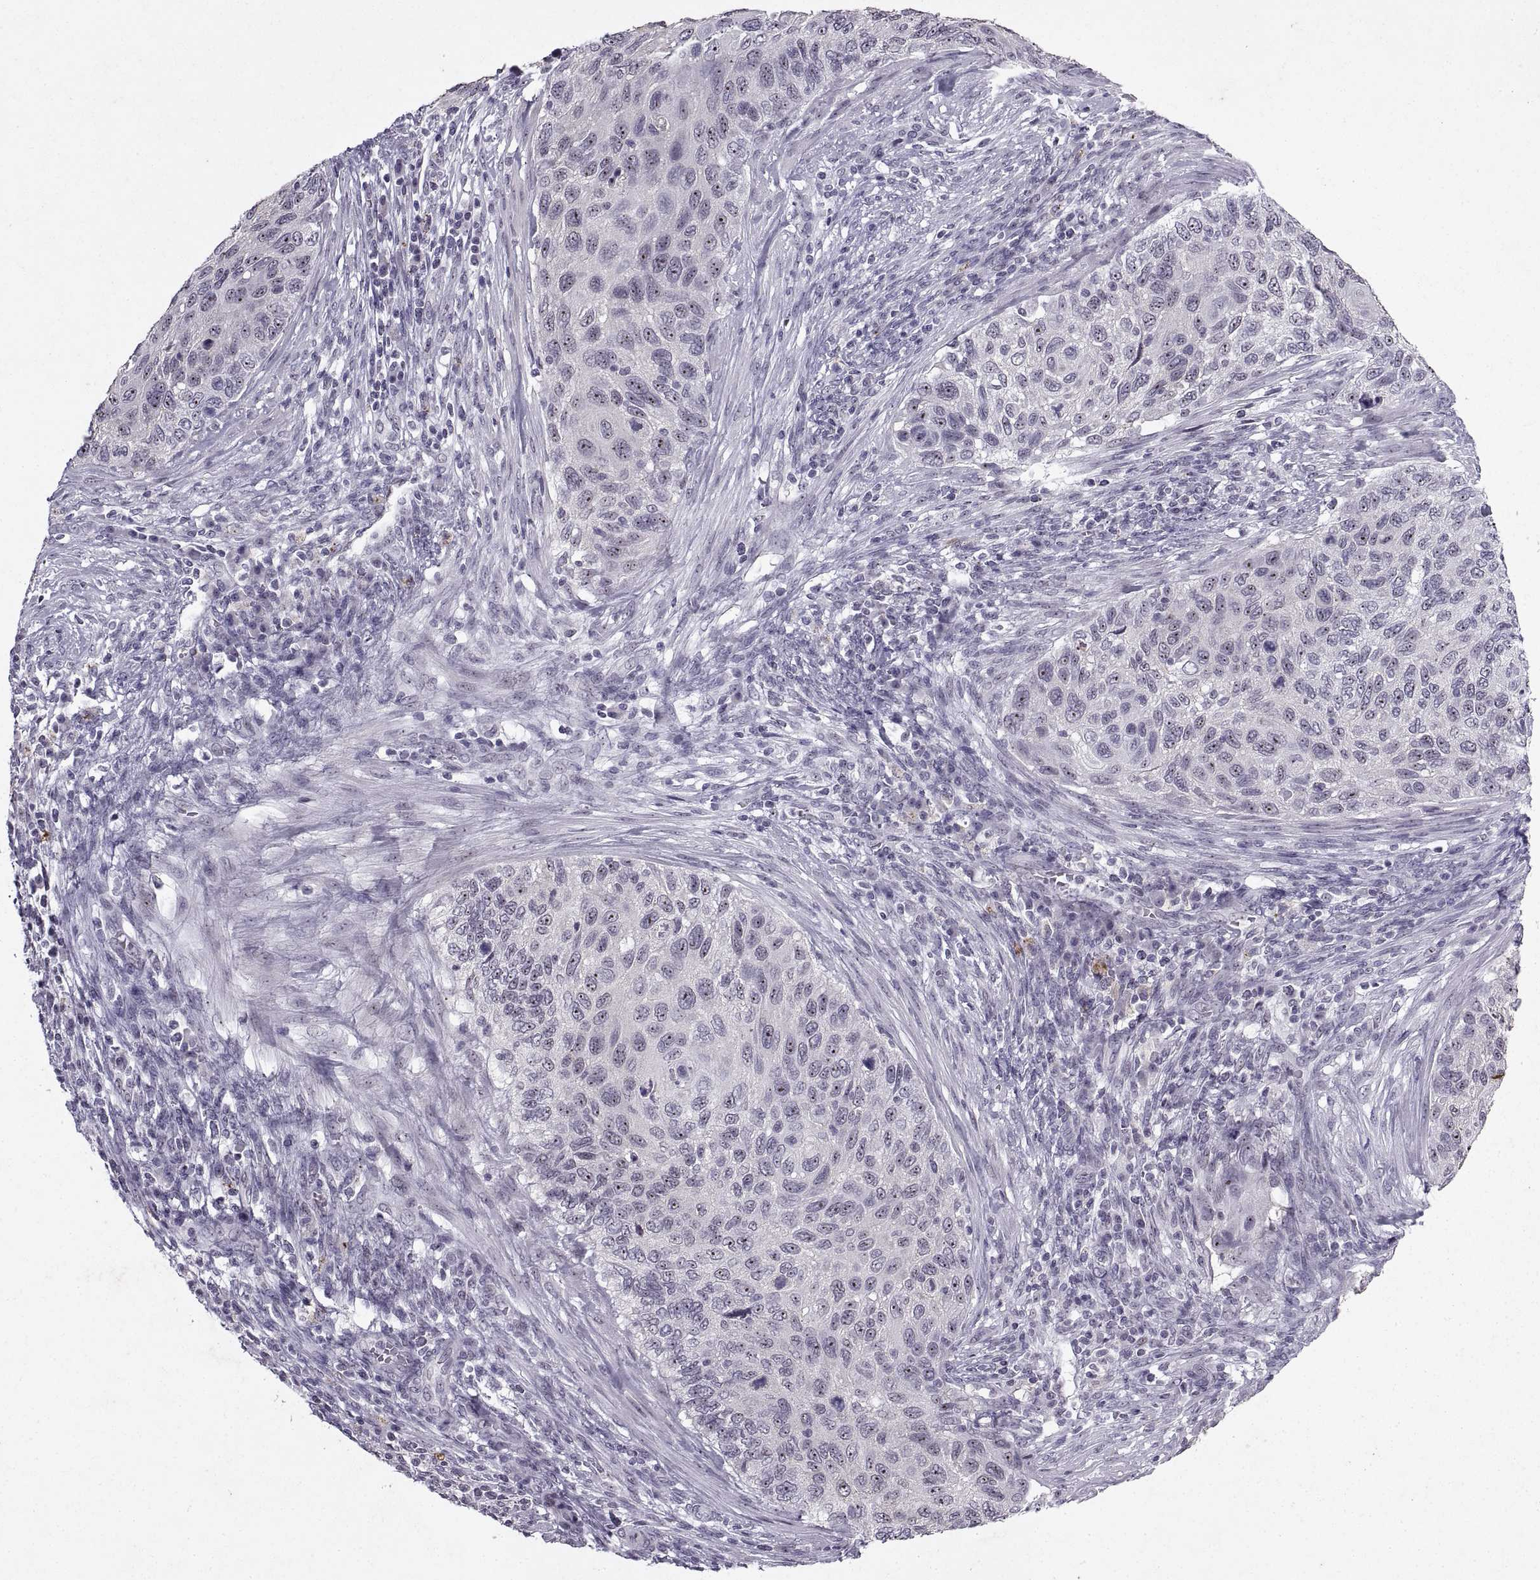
{"staining": {"intensity": "moderate", "quantity": "25%-75%", "location": "nuclear"}, "tissue": "cervical cancer", "cell_type": "Tumor cells", "image_type": "cancer", "snomed": [{"axis": "morphology", "description": "Squamous cell carcinoma, NOS"}, {"axis": "topography", "description": "Cervix"}], "caption": "The image displays a brown stain indicating the presence of a protein in the nuclear of tumor cells in squamous cell carcinoma (cervical). Nuclei are stained in blue.", "gene": "SINHCAF", "patient": {"sex": "female", "age": 70}}